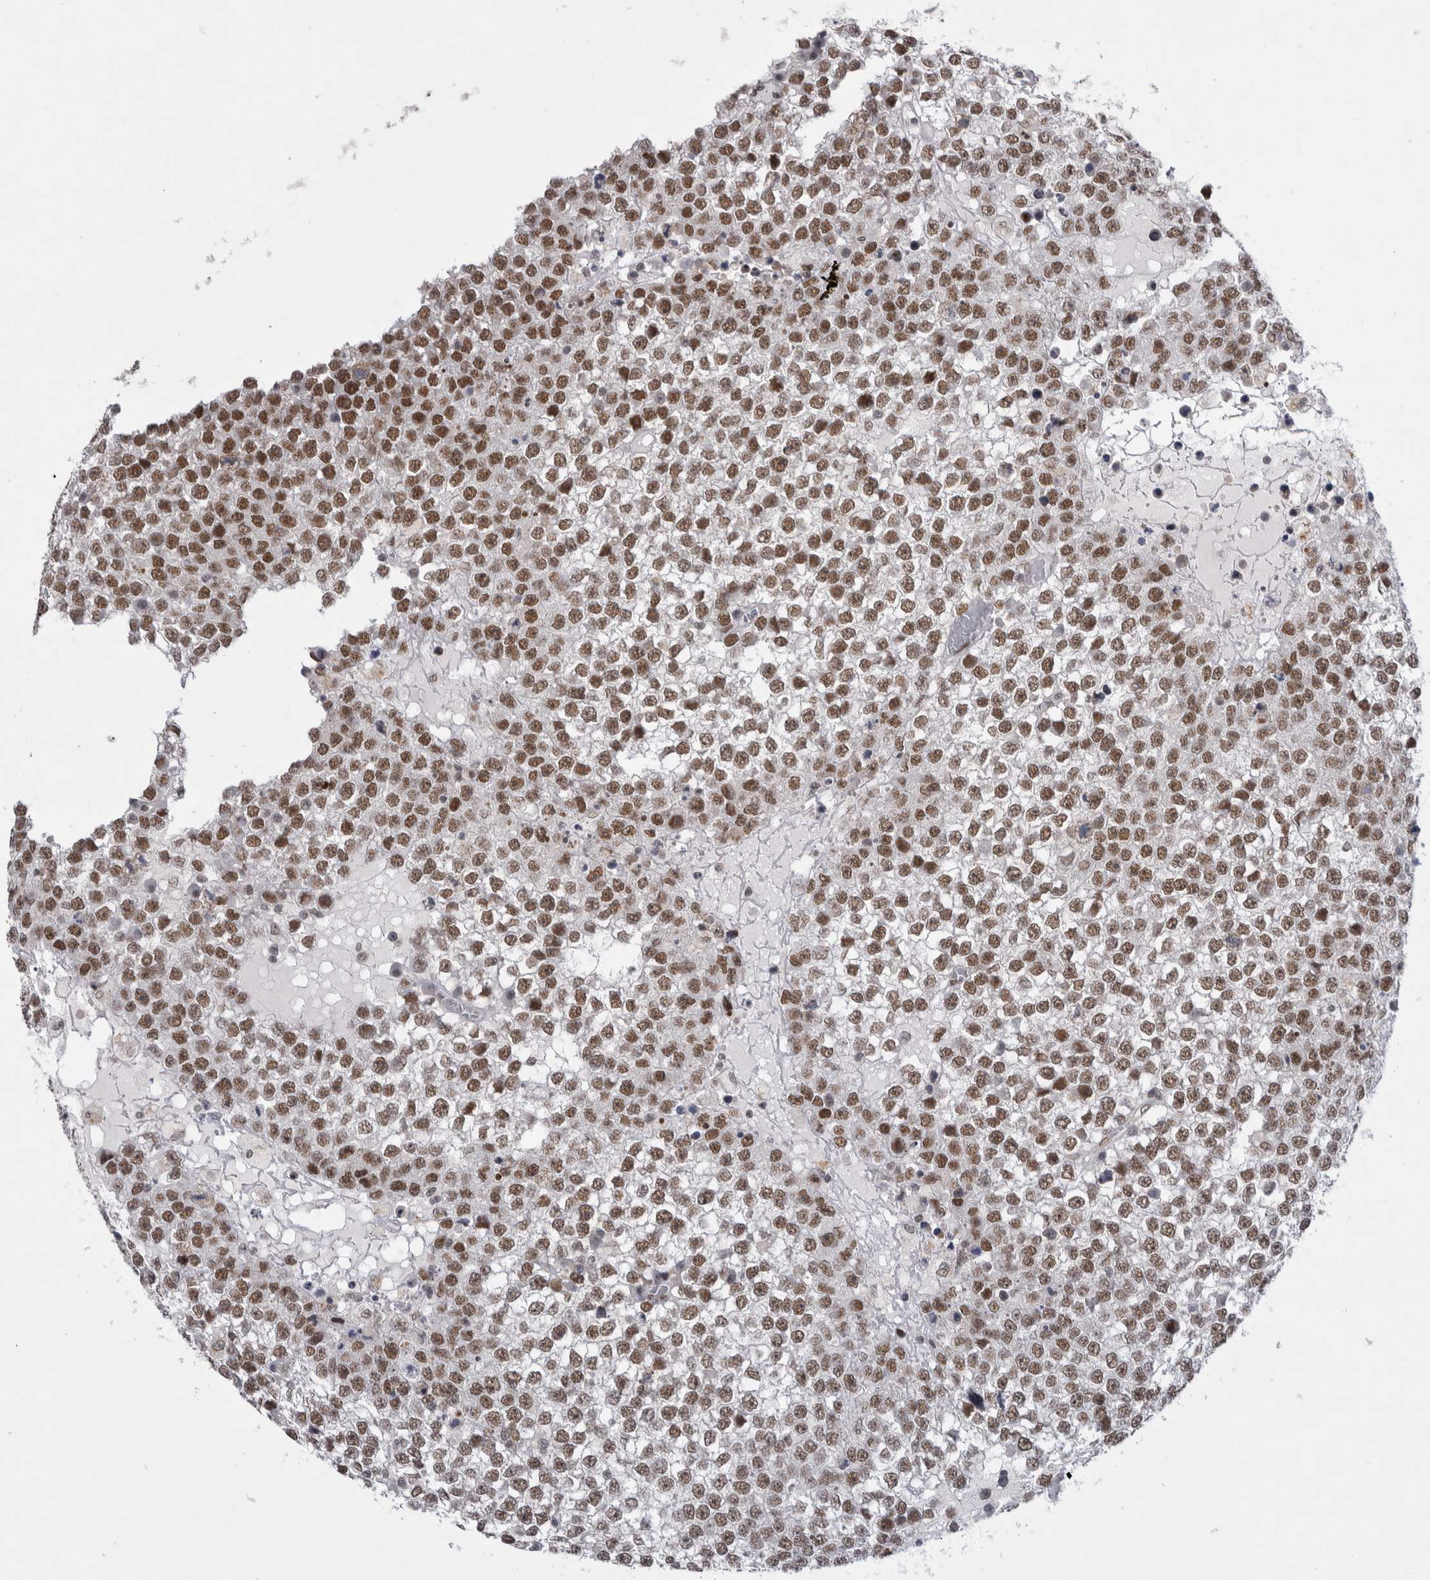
{"staining": {"intensity": "moderate", "quantity": ">75%", "location": "nuclear"}, "tissue": "testis cancer", "cell_type": "Tumor cells", "image_type": "cancer", "snomed": [{"axis": "morphology", "description": "Seminoma, NOS"}, {"axis": "topography", "description": "Testis"}], "caption": "Testis cancer was stained to show a protein in brown. There is medium levels of moderate nuclear positivity in about >75% of tumor cells. (DAB (3,3'-diaminobenzidine) IHC with brightfield microscopy, high magnification).", "gene": "PSMB2", "patient": {"sex": "male", "age": 65}}